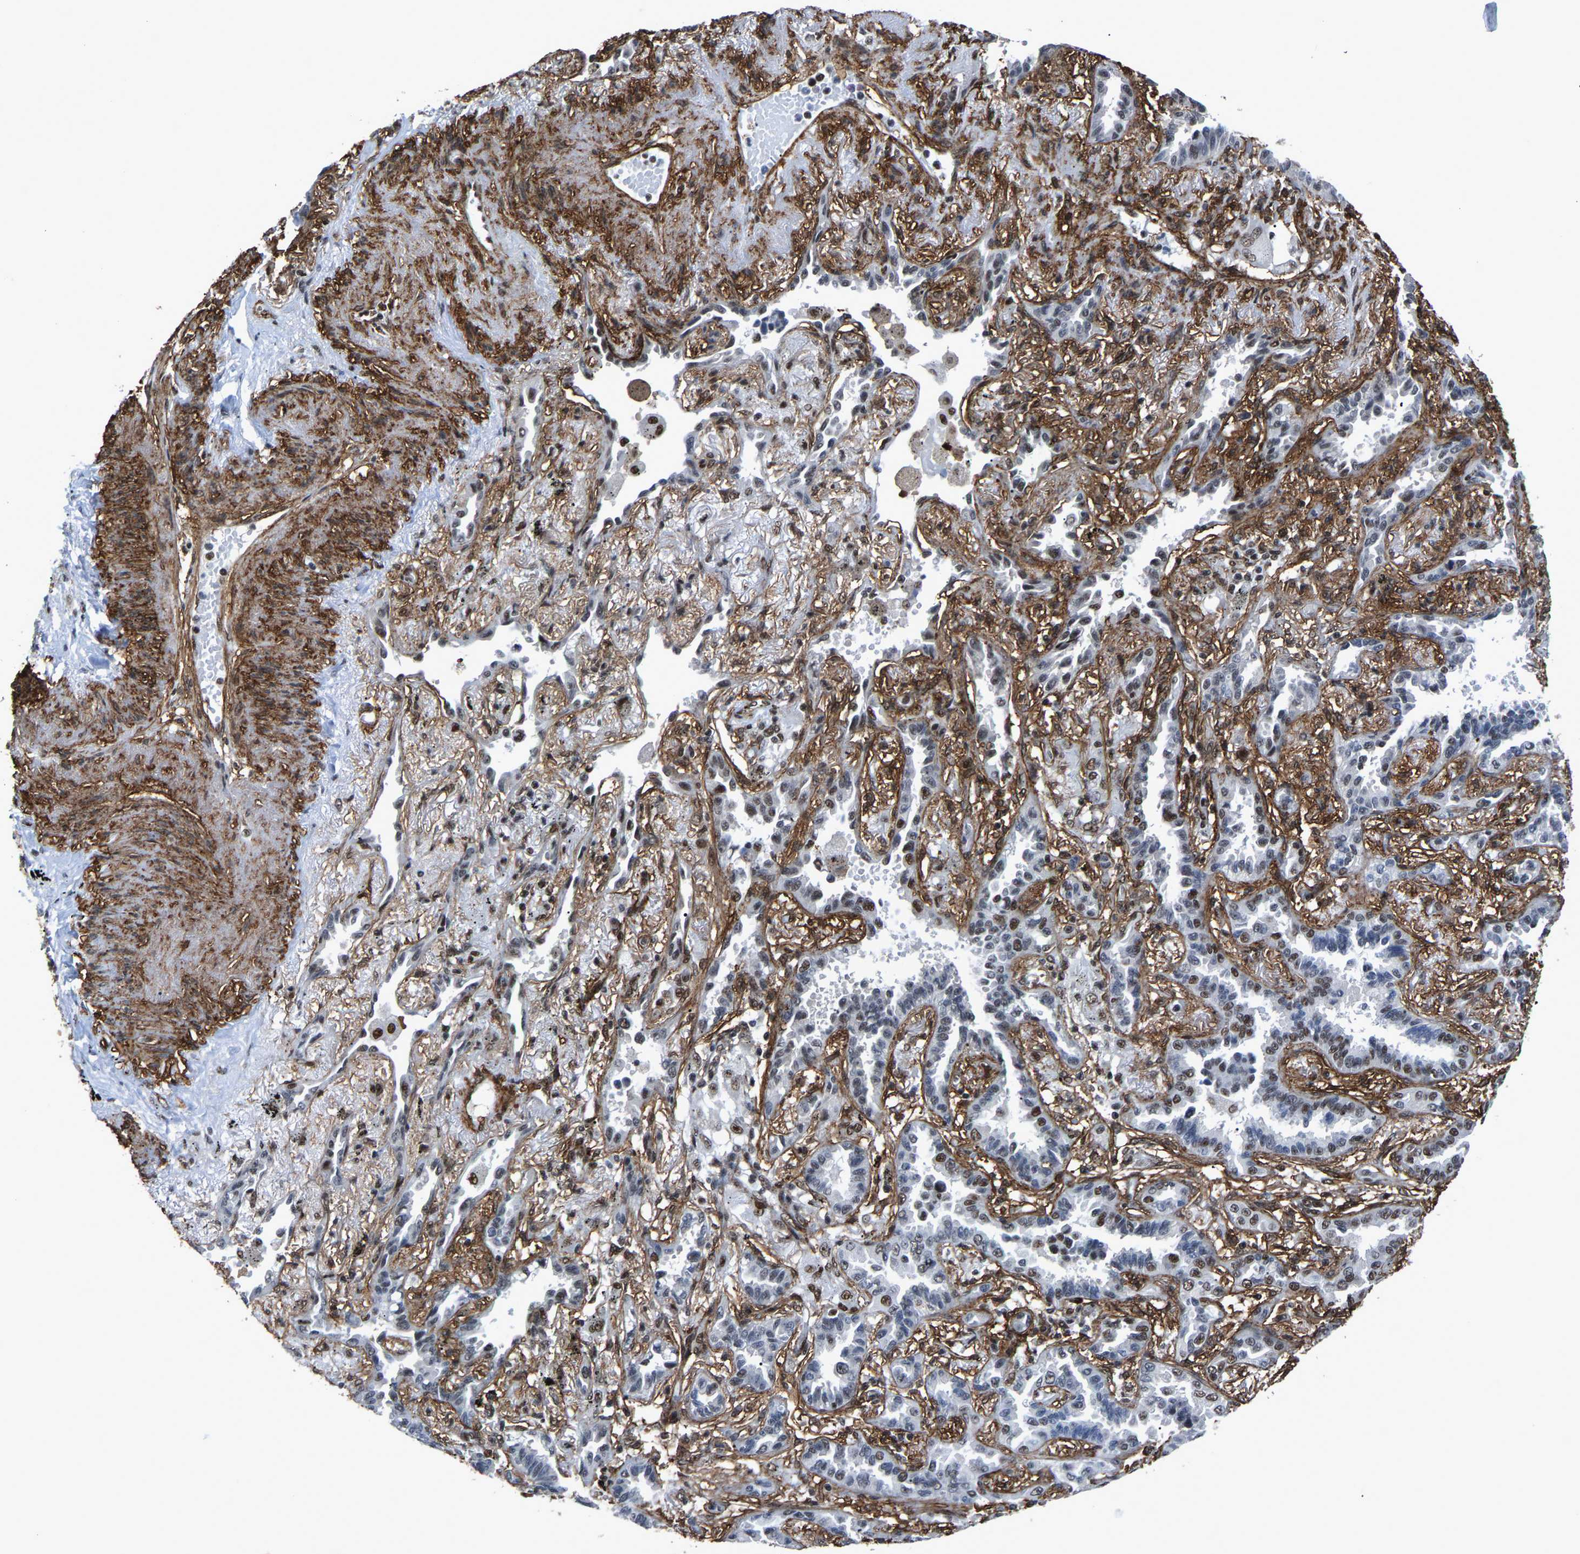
{"staining": {"intensity": "moderate", "quantity": "<25%", "location": "nuclear"}, "tissue": "lung cancer", "cell_type": "Tumor cells", "image_type": "cancer", "snomed": [{"axis": "morphology", "description": "Adenocarcinoma, NOS"}, {"axis": "topography", "description": "Lung"}], "caption": "DAB (3,3'-diaminobenzidine) immunohistochemical staining of lung adenocarcinoma demonstrates moderate nuclear protein expression in about <25% of tumor cells. The staining was performed using DAB (3,3'-diaminobenzidine) to visualize the protein expression in brown, while the nuclei were stained in blue with hematoxylin (Magnification: 20x).", "gene": "DDX5", "patient": {"sex": "male", "age": 59}}